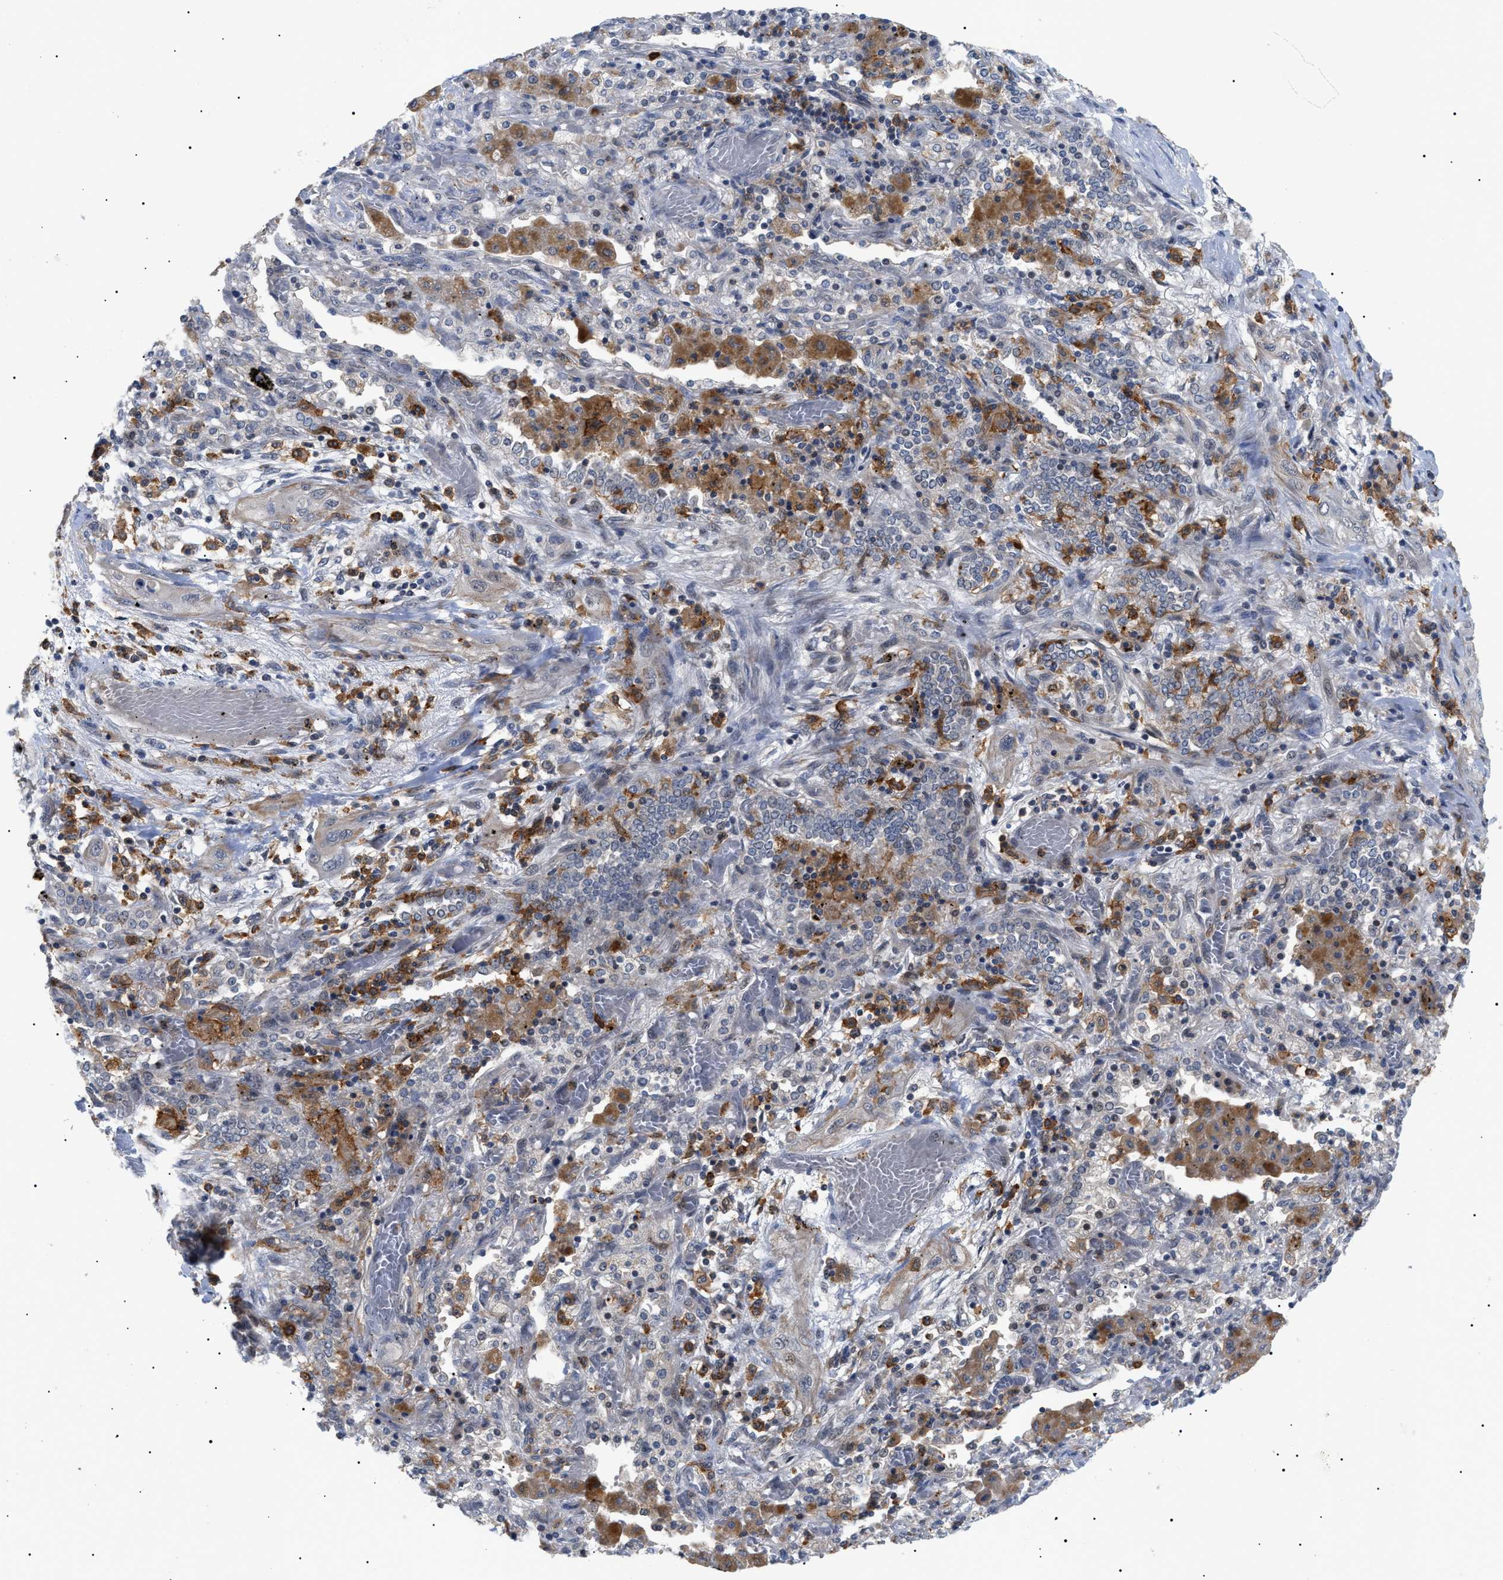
{"staining": {"intensity": "negative", "quantity": "none", "location": "none"}, "tissue": "lung cancer", "cell_type": "Tumor cells", "image_type": "cancer", "snomed": [{"axis": "morphology", "description": "Squamous cell carcinoma, NOS"}, {"axis": "topography", "description": "Lung"}], "caption": "Human squamous cell carcinoma (lung) stained for a protein using immunohistochemistry (IHC) exhibits no staining in tumor cells.", "gene": "CD300A", "patient": {"sex": "female", "age": 47}}